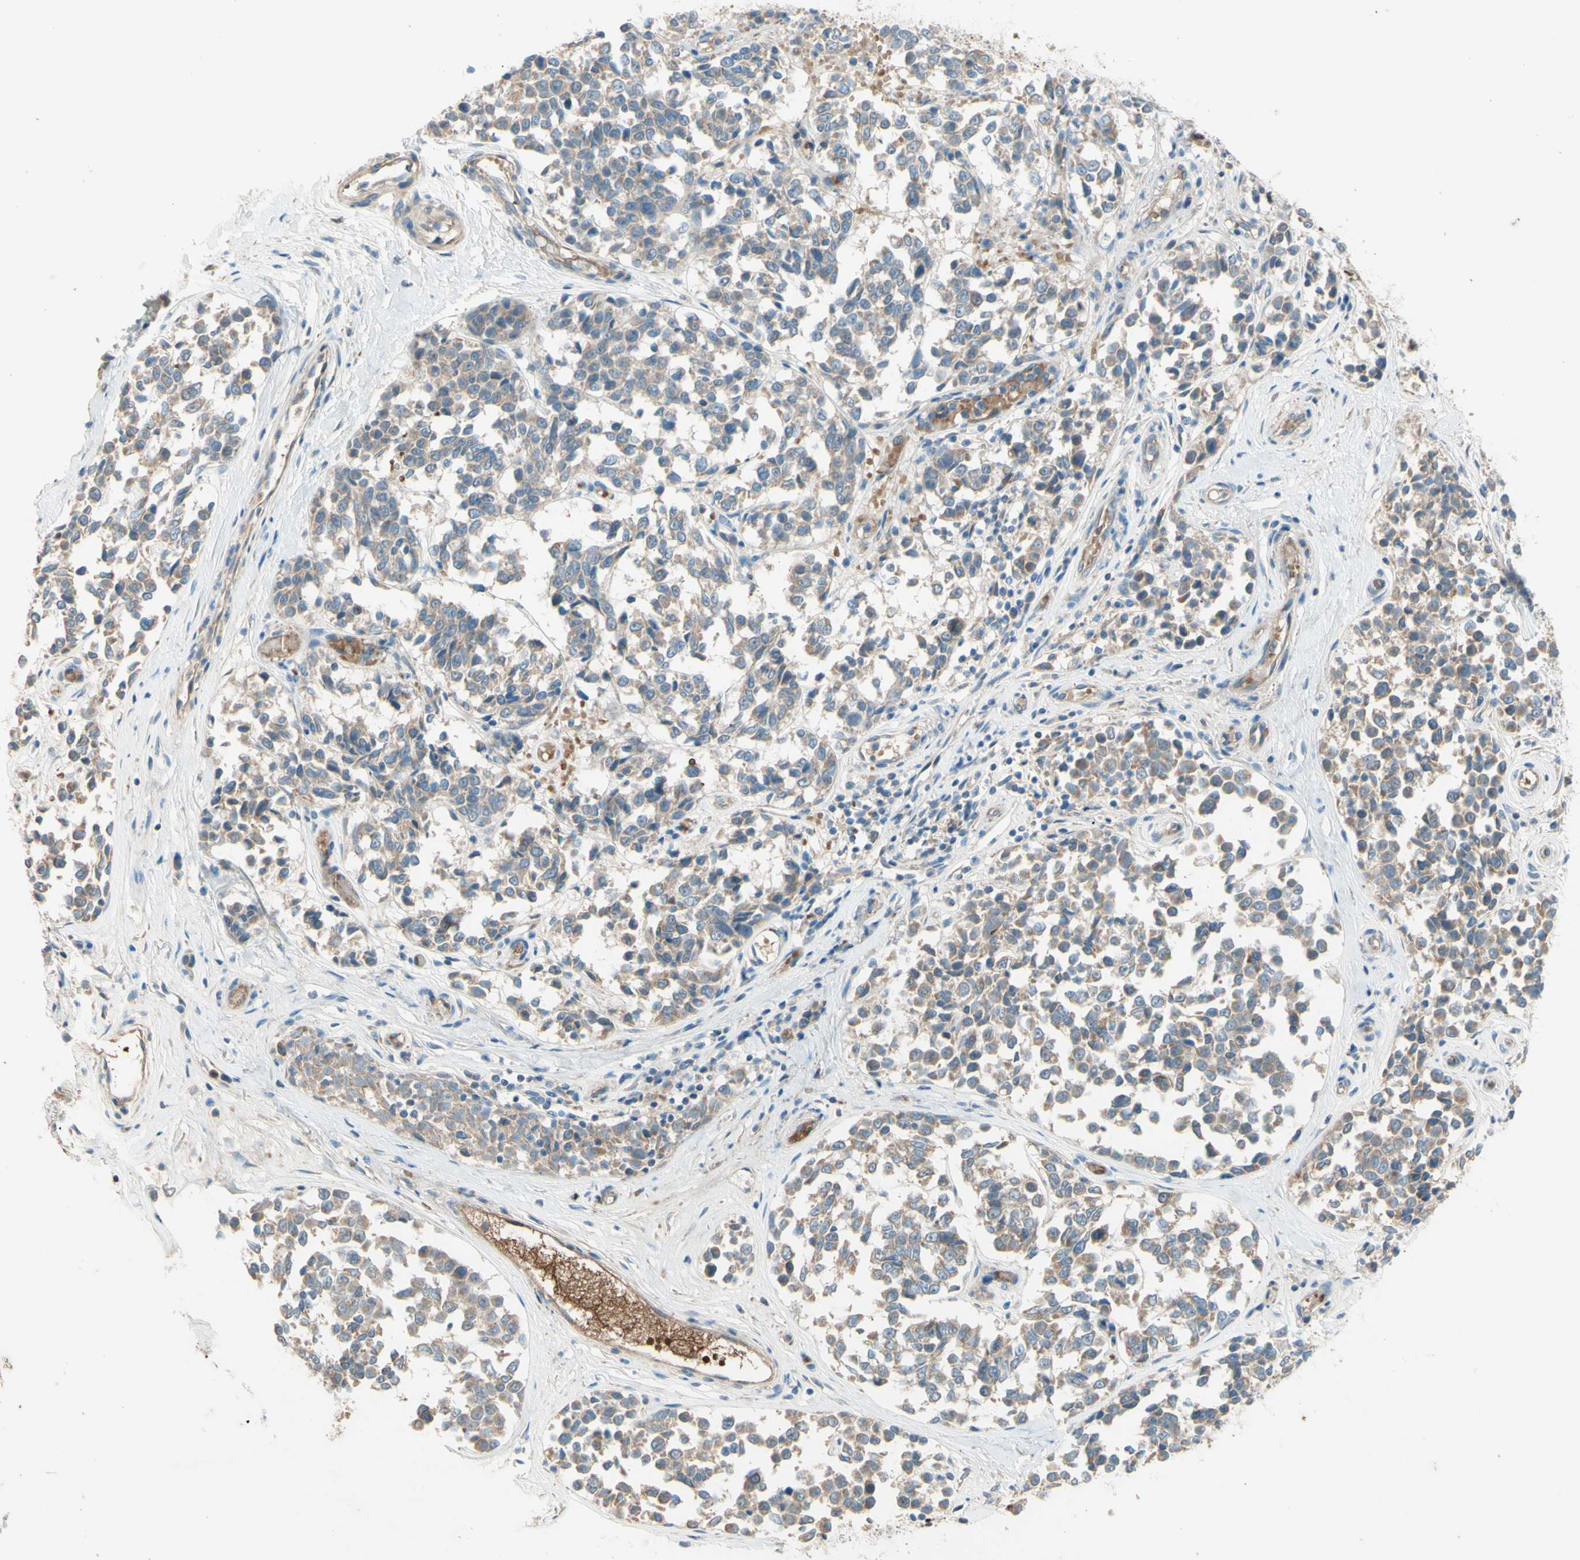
{"staining": {"intensity": "weak", "quantity": "25%-75%", "location": "cytoplasmic/membranous"}, "tissue": "melanoma", "cell_type": "Tumor cells", "image_type": "cancer", "snomed": [{"axis": "morphology", "description": "Malignant melanoma, NOS"}, {"axis": "topography", "description": "Skin"}], "caption": "This histopathology image exhibits immunohistochemistry staining of malignant melanoma, with low weak cytoplasmic/membranous staining in approximately 25%-75% of tumor cells.", "gene": "IL2", "patient": {"sex": "female", "age": 64}}